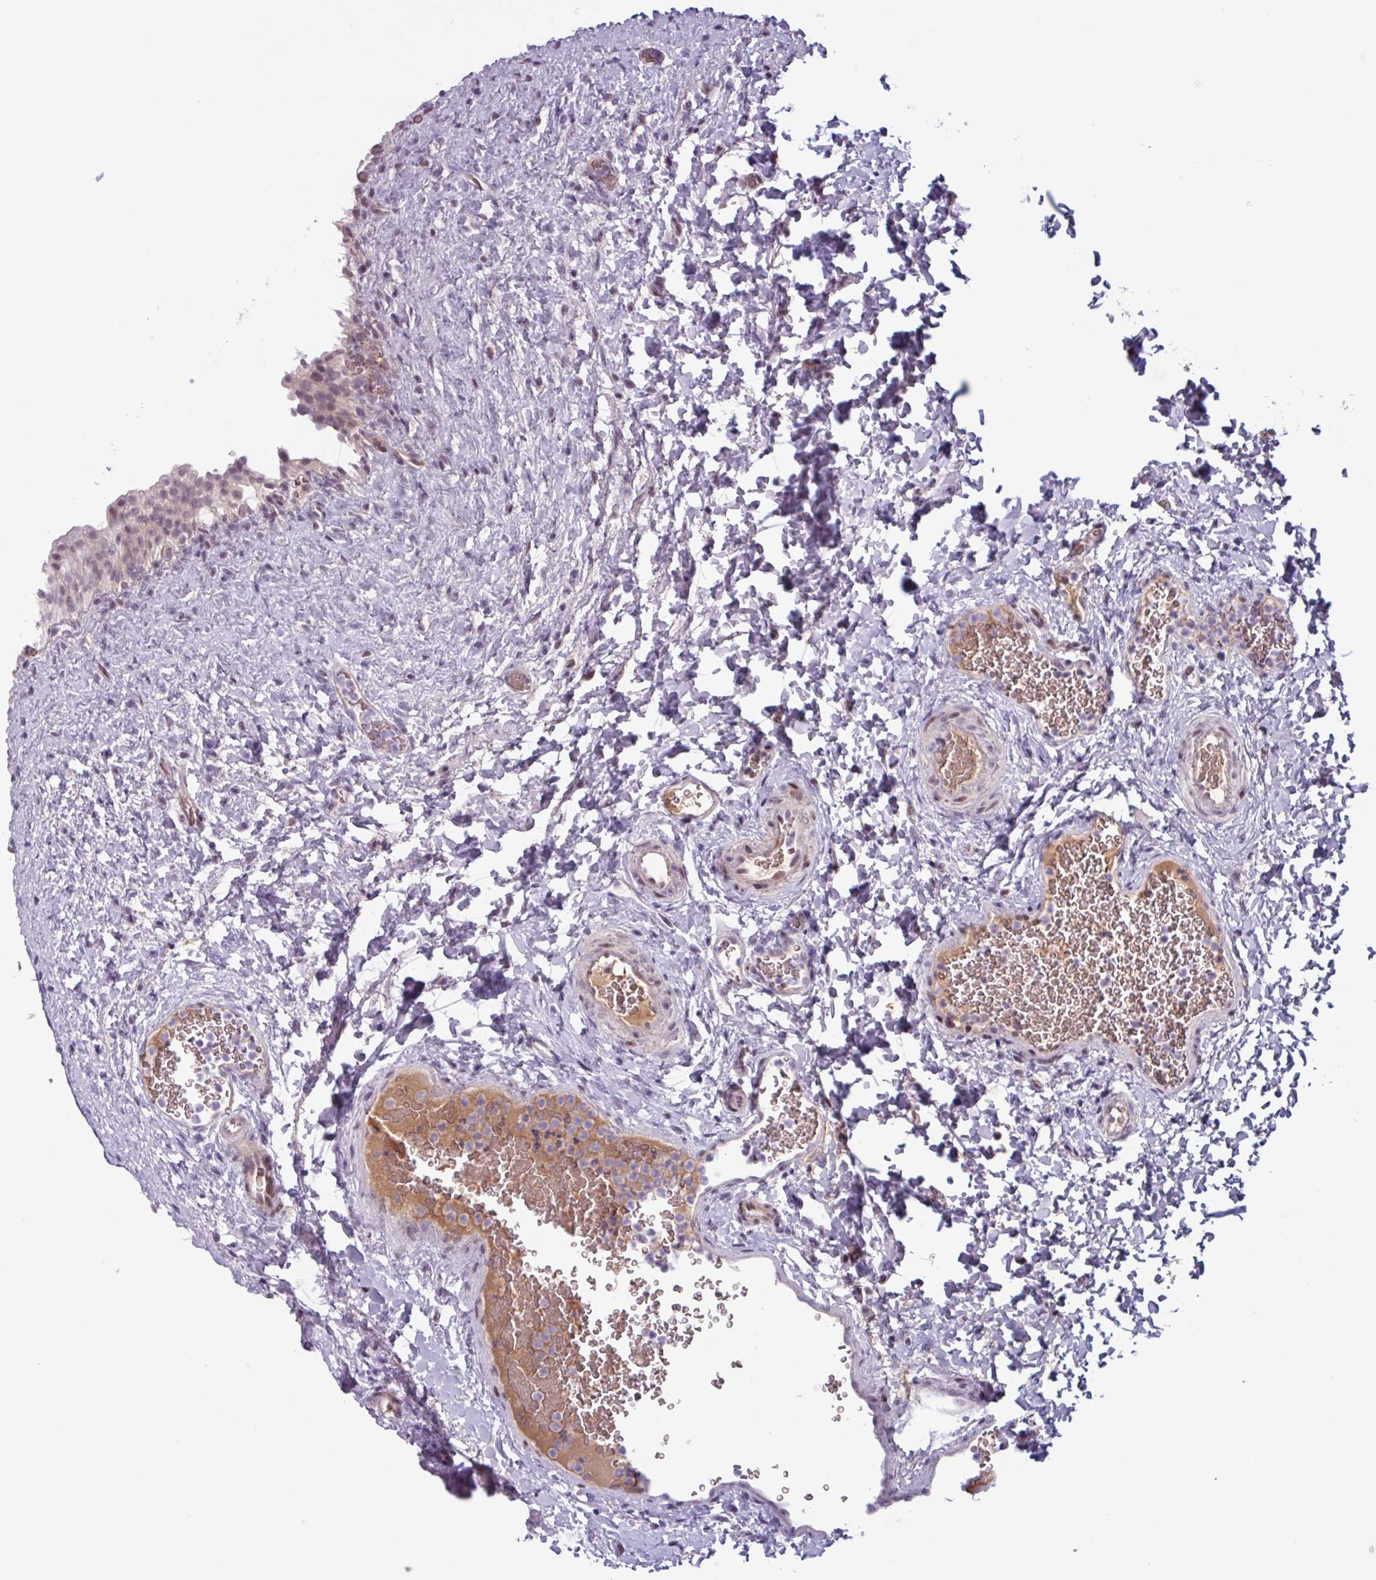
{"staining": {"intensity": "moderate", "quantity": "25%-75%", "location": "nuclear"}, "tissue": "urinary bladder", "cell_type": "Urothelial cells", "image_type": "normal", "snomed": [{"axis": "morphology", "description": "Normal tissue, NOS"}, {"axis": "topography", "description": "Urinary bladder"}], "caption": "Immunohistochemistry staining of unremarkable urinary bladder, which shows medium levels of moderate nuclear positivity in approximately 25%-75% of urothelial cells indicating moderate nuclear protein staining. The staining was performed using DAB (3,3'-diaminobenzidine) (brown) for protein detection and nuclei were counterstained in hematoxylin (blue).", "gene": "ZNF575", "patient": {"sex": "female", "age": 27}}